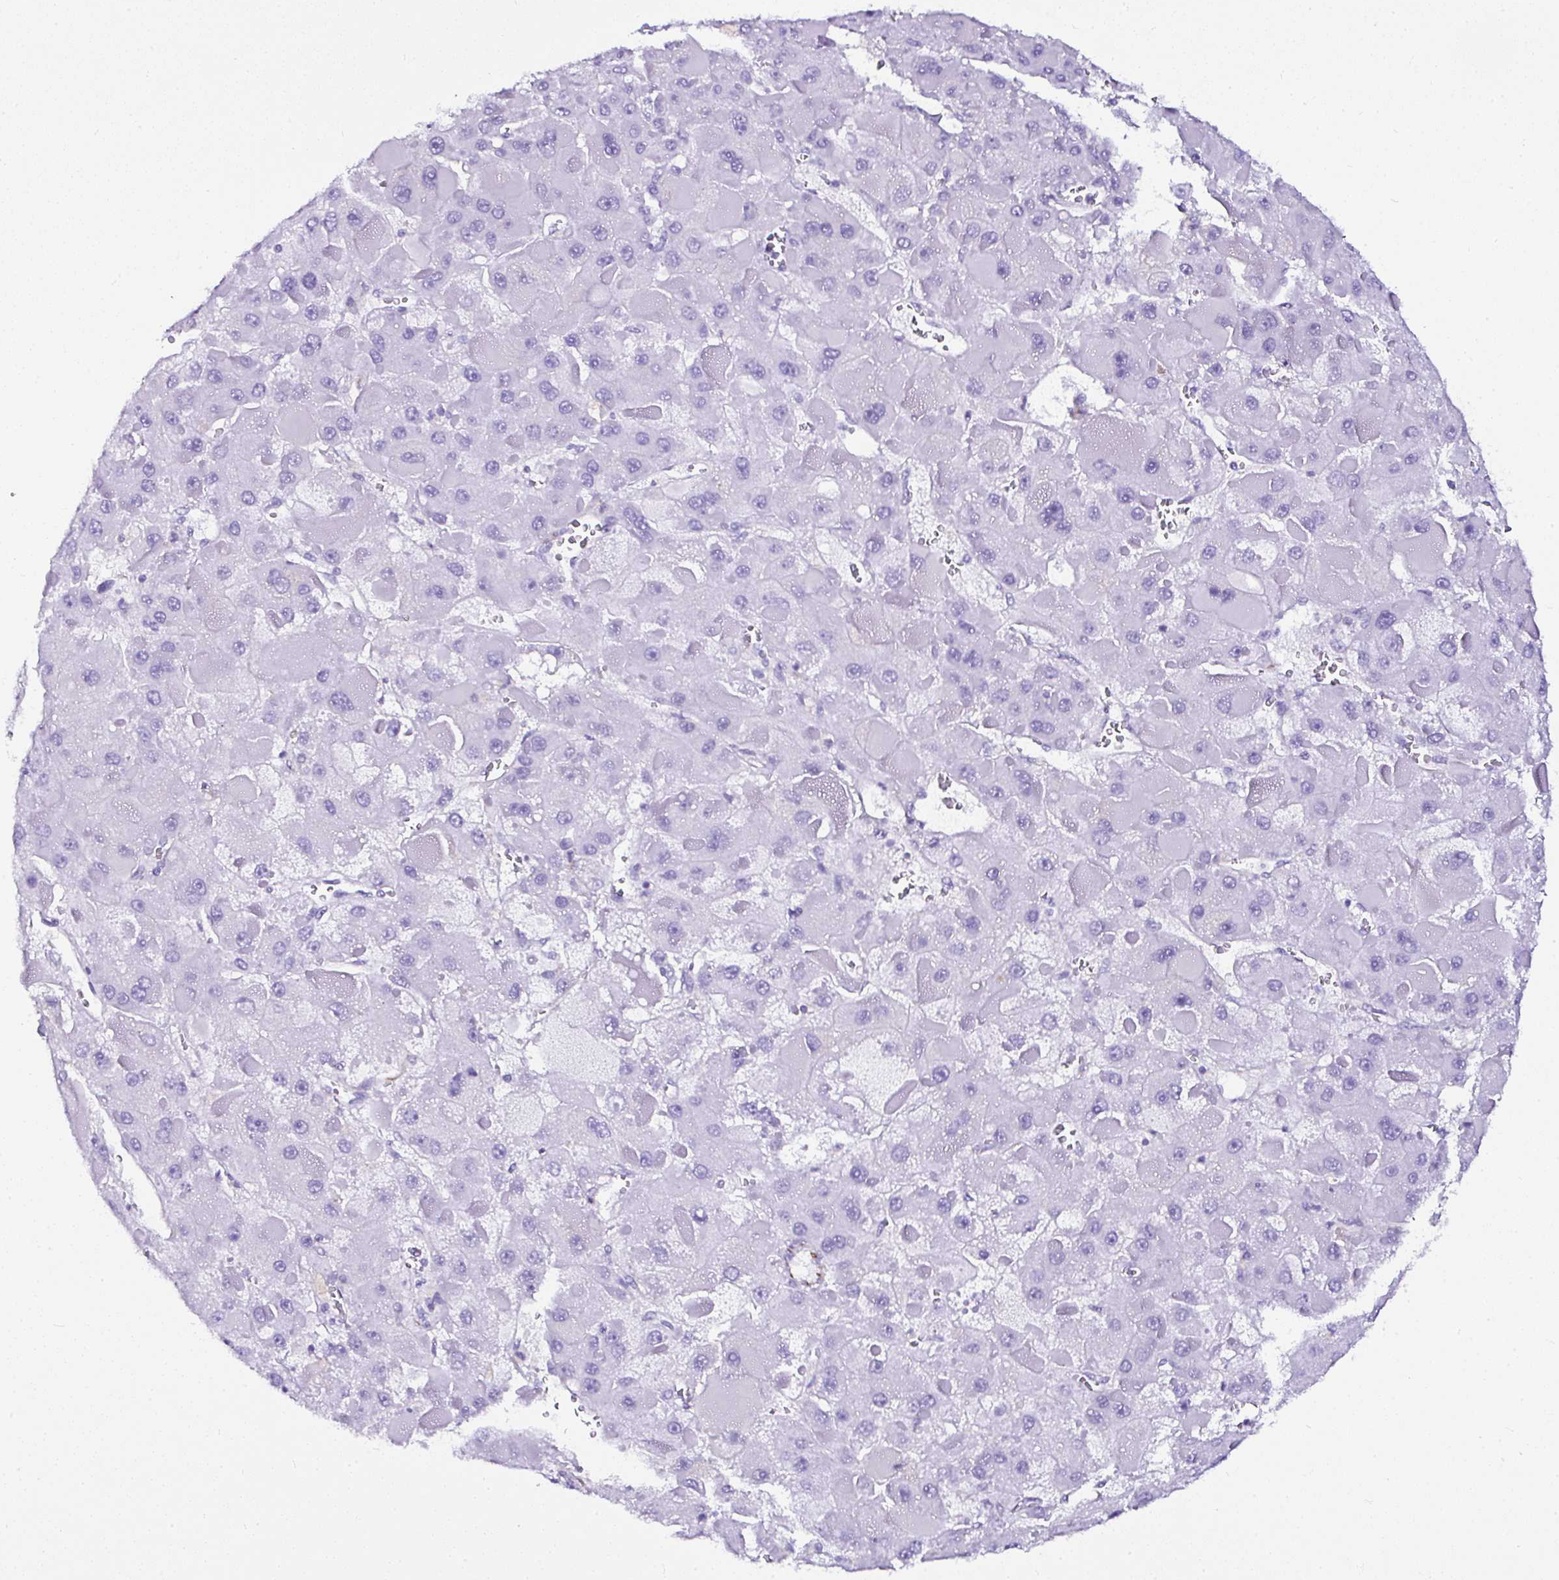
{"staining": {"intensity": "negative", "quantity": "none", "location": "none"}, "tissue": "liver cancer", "cell_type": "Tumor cells", "image_type": "cancer", "snomed": [{"axis": "morphology", "description": "Carcinoma, Hepatocellular, NOS"}, {"axis": "topography", "description": "Liver"}], "caption": "High magnification brightfield microscopy of liver hepatocellular carcinoma stained with DAB (3,3'-diaminobenzidine) (brown) and counterstained with hematoxylin (blue): tumor cells show no significant staining. (DAB immunohistochemistry with hematoxylin counter stain).", "gene": "DEPDC5", "patient": {"sex": "female", "age": 73}}